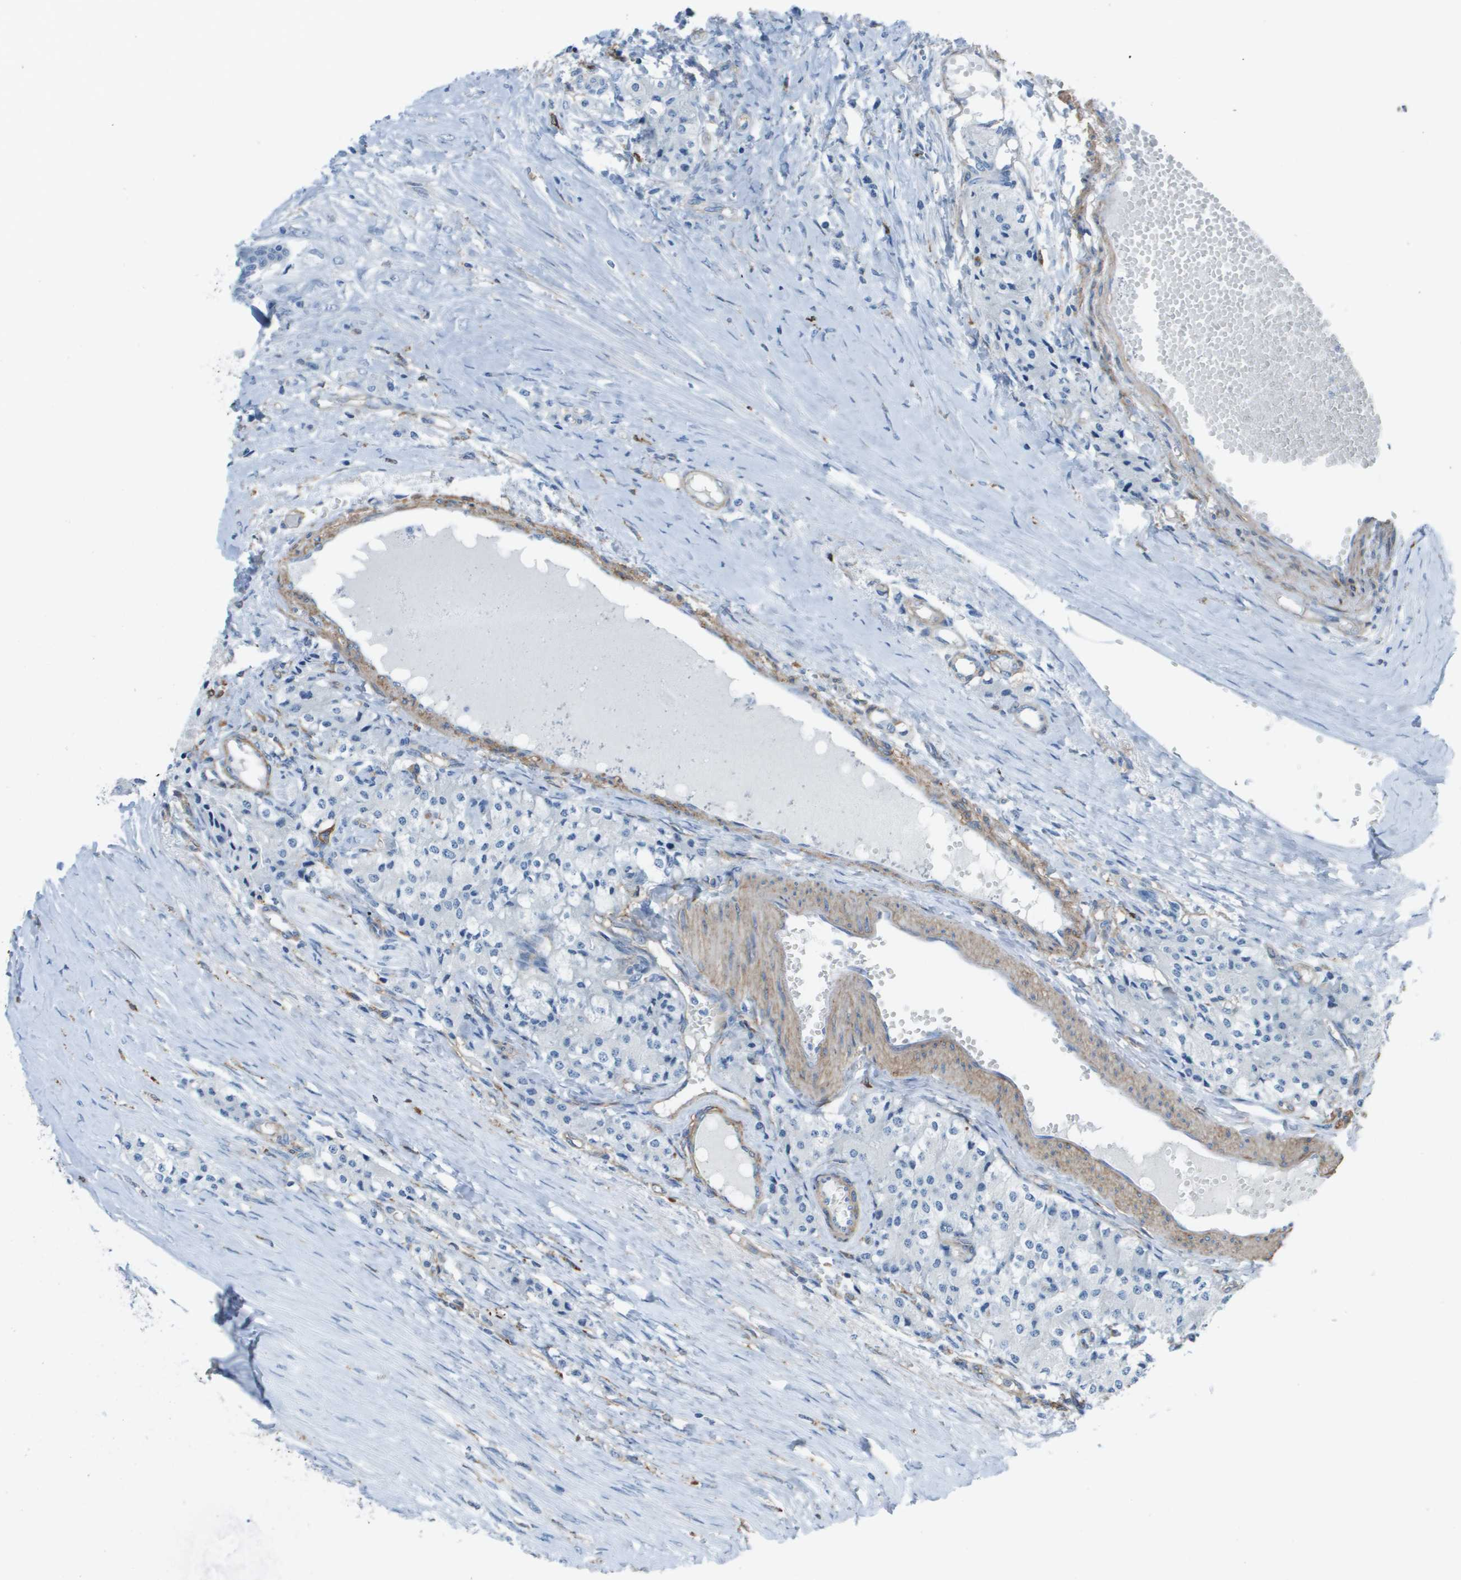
{"staining": {"intensity": "negative", "quantity": "none", "location": "none"}, "tissue": "carcinoid", "cell_type": "Tumor cells", "image_type": "cancer", "snomed": [{"axis": "morphology", "description": "Carcinoid, malignant, NOS"}, {"axis": "topography", "description": "Colon"}], "caption": "The histopathology image displays no staining of tumor cells in malignant carcinoid.", "gene": "ZBTB43", "patient": {"sex": "female", "age": 52}}